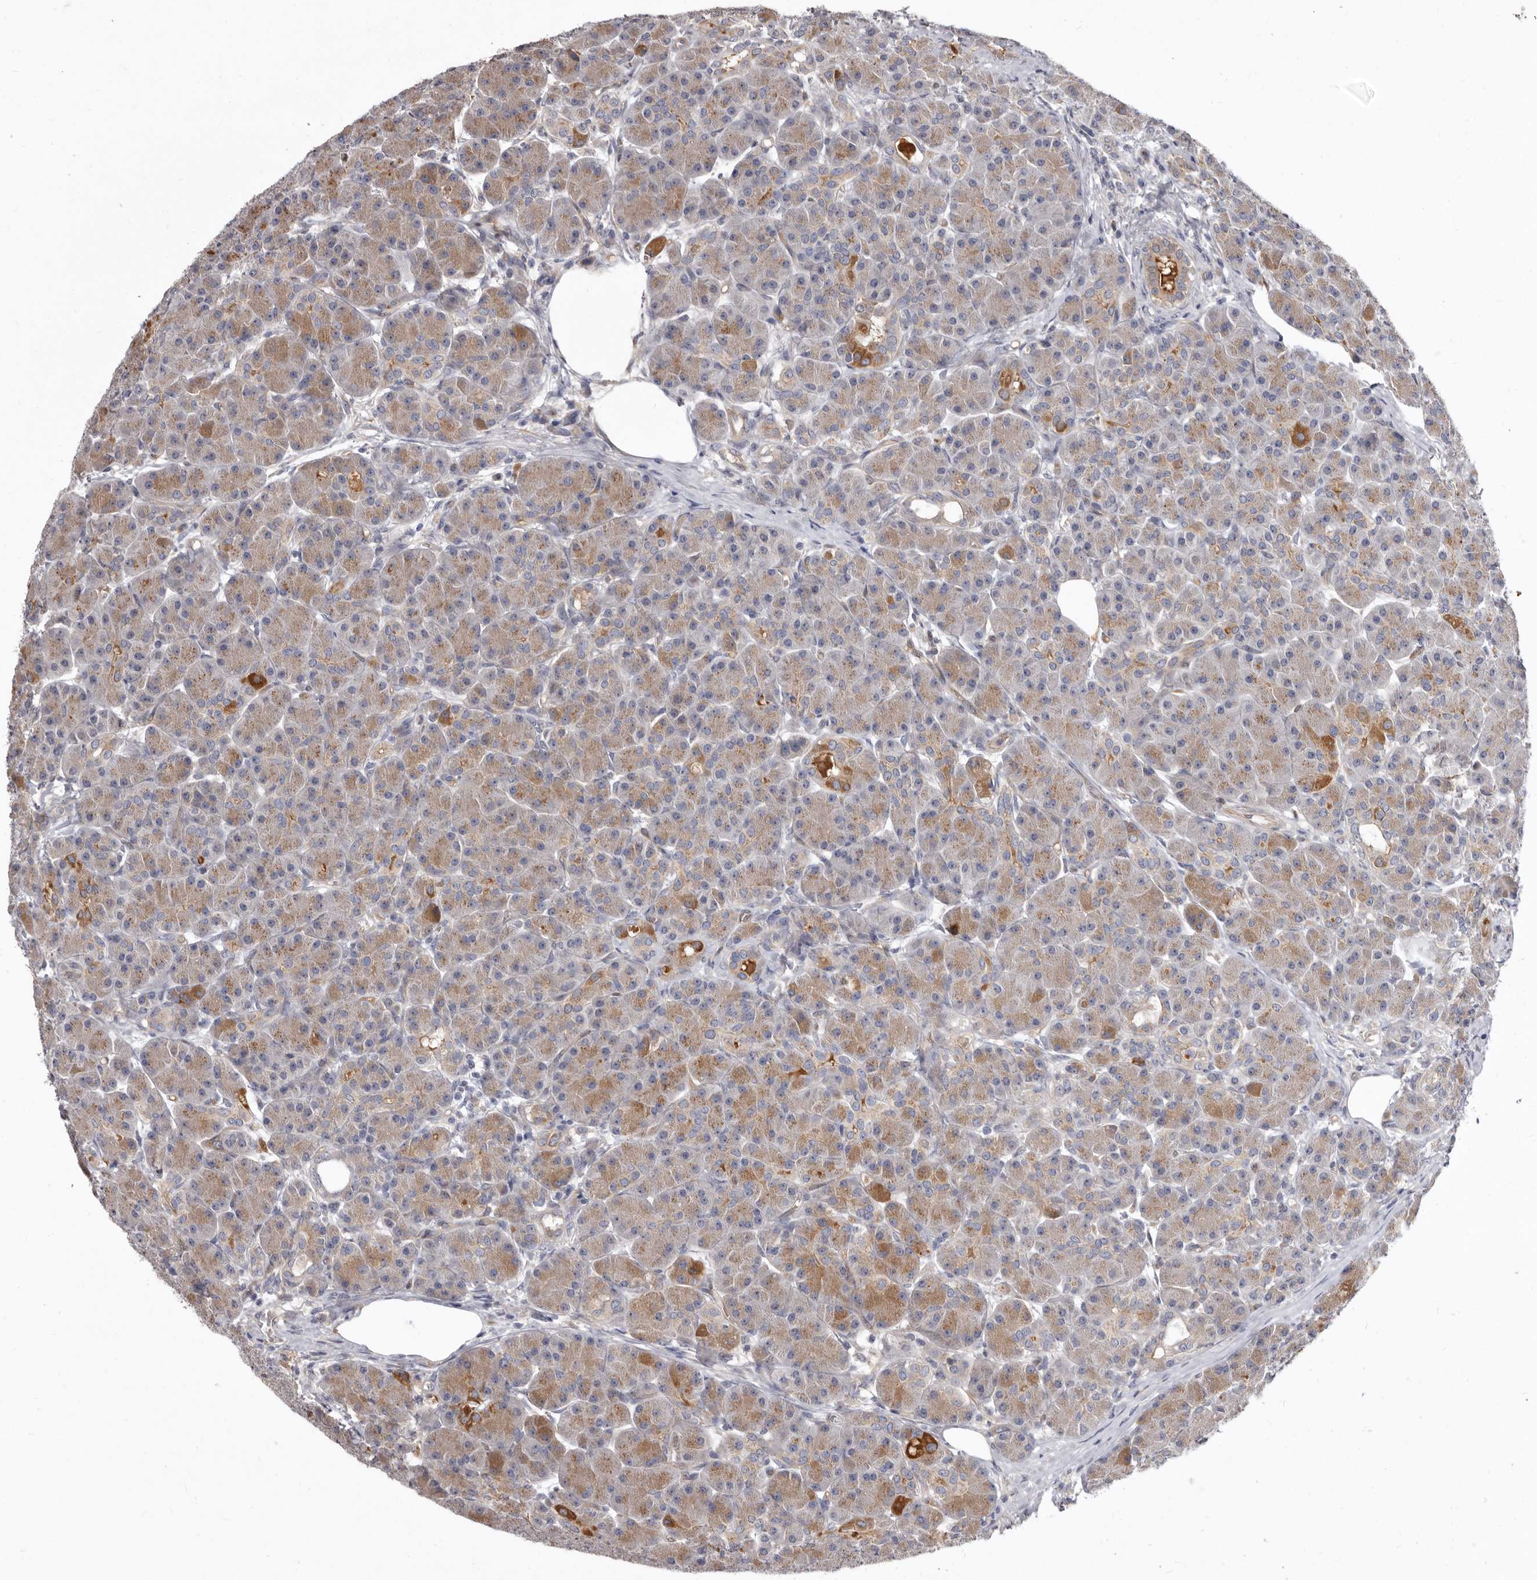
{"staining": {"intensity": "moderate", "quantity": "25%-75%", "location": "cytoplasmic/membranous"}, "tissue": "pancreas", "cell_type": "Exocrine glandular cells", "image_type": "normal", "snomed": [{"axis": "morphology", "description": "Normal tissue, NOS"}, {"axis": "topography", "description": "Pancreas"}], "caption": "The photomicrograph exhibits a brown stain indicating the presence of a protein in the cytoplasmic/membranous of exocrine glandular cells in pancreas.", "gene": "FMO2", "patient": {"sex": "male", "age": 63}}